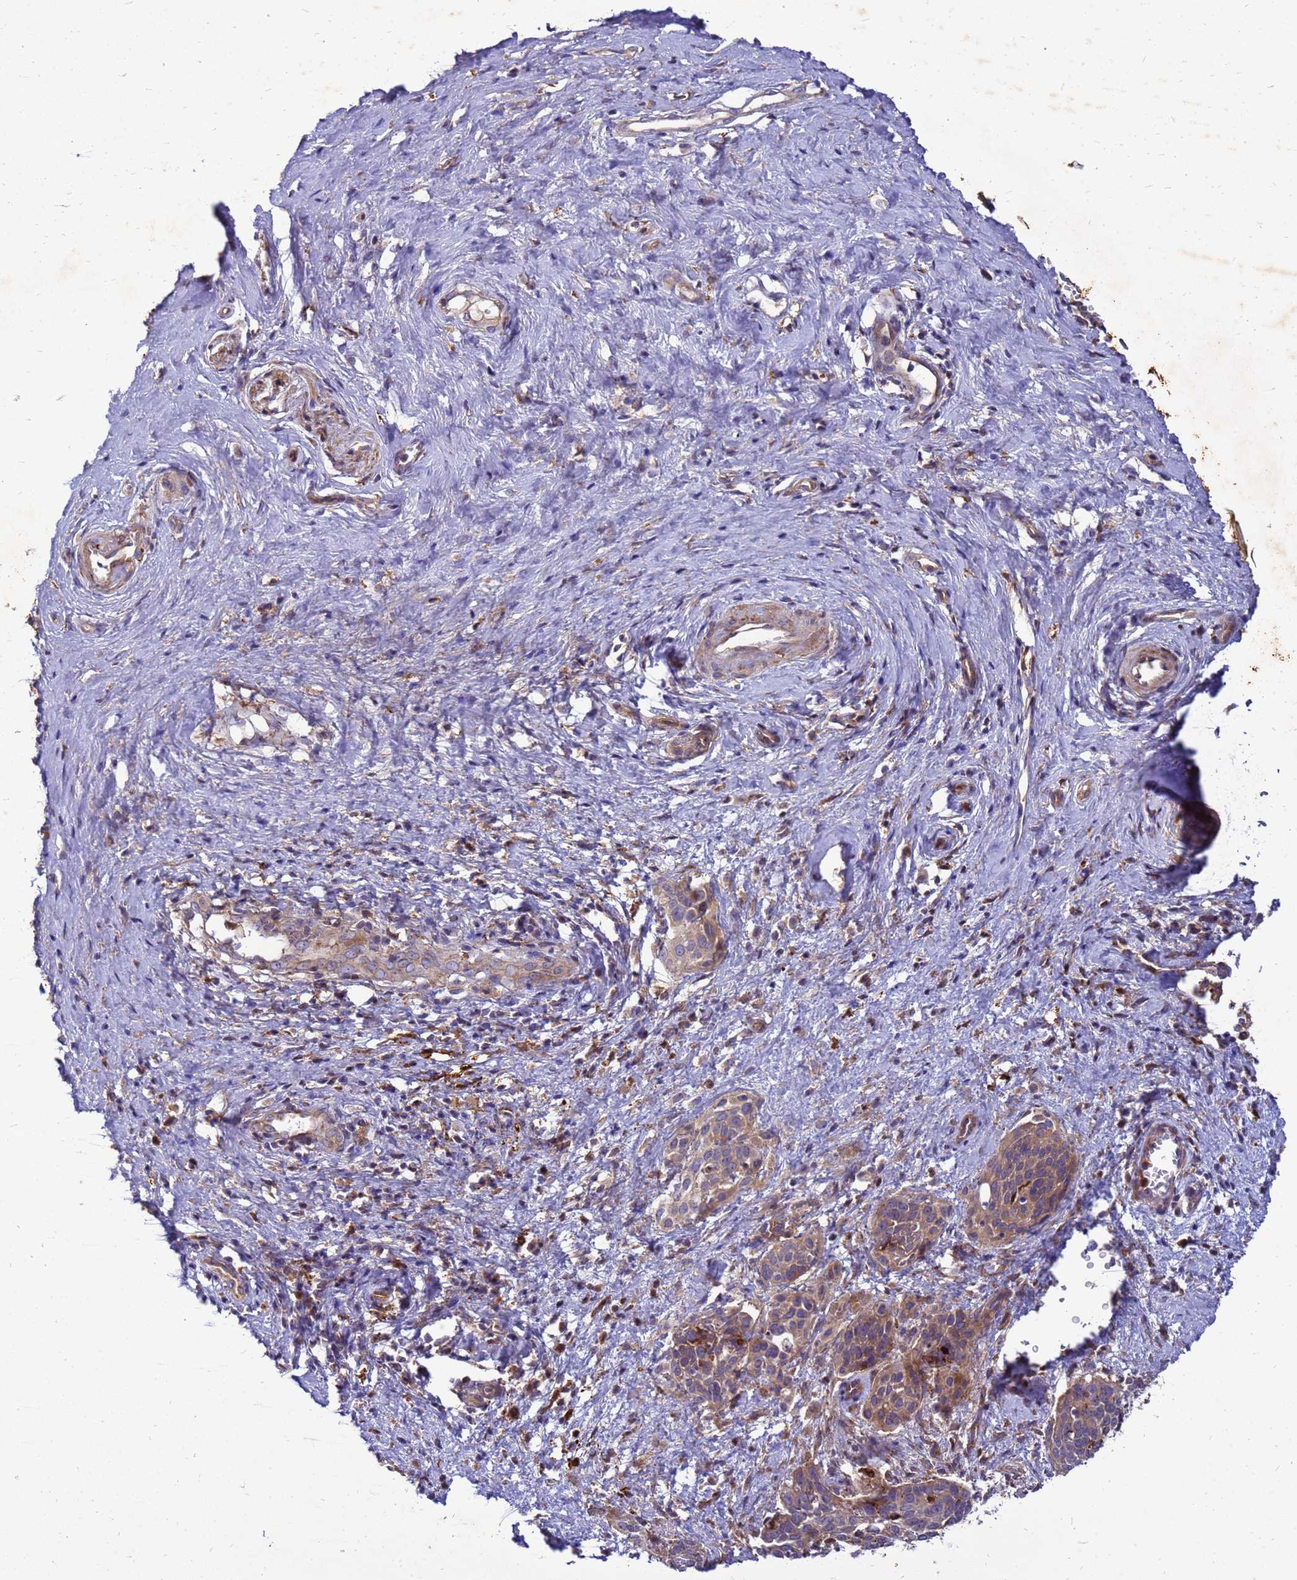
{"staining": {"intensity": "weak", "quantity": "<25%", "location": "cytoplasmic/membranous"}, "tissue": "cervical cancer", "cell_type": "Tumor cells", "image_type": "cancer", "snomed": [{"axis": "morphology", "description": "Squamous cell carcinoma, NOS"}, {"axis": "topography", "description": "Cervix"}], "caption": "DAB (3,3'-diaminobenzidine) immunohistochemical staining of human cervical squamous cell carcinoma shows no significant staining in tumor cells. The staining was performed using DAB to visualize the protein expression in brown, while the nuclei were stained in blue with hematoxylin (Magnification: 20x).", "gene": "RNF215", "patient": {"sex": "female", "age": 44}}